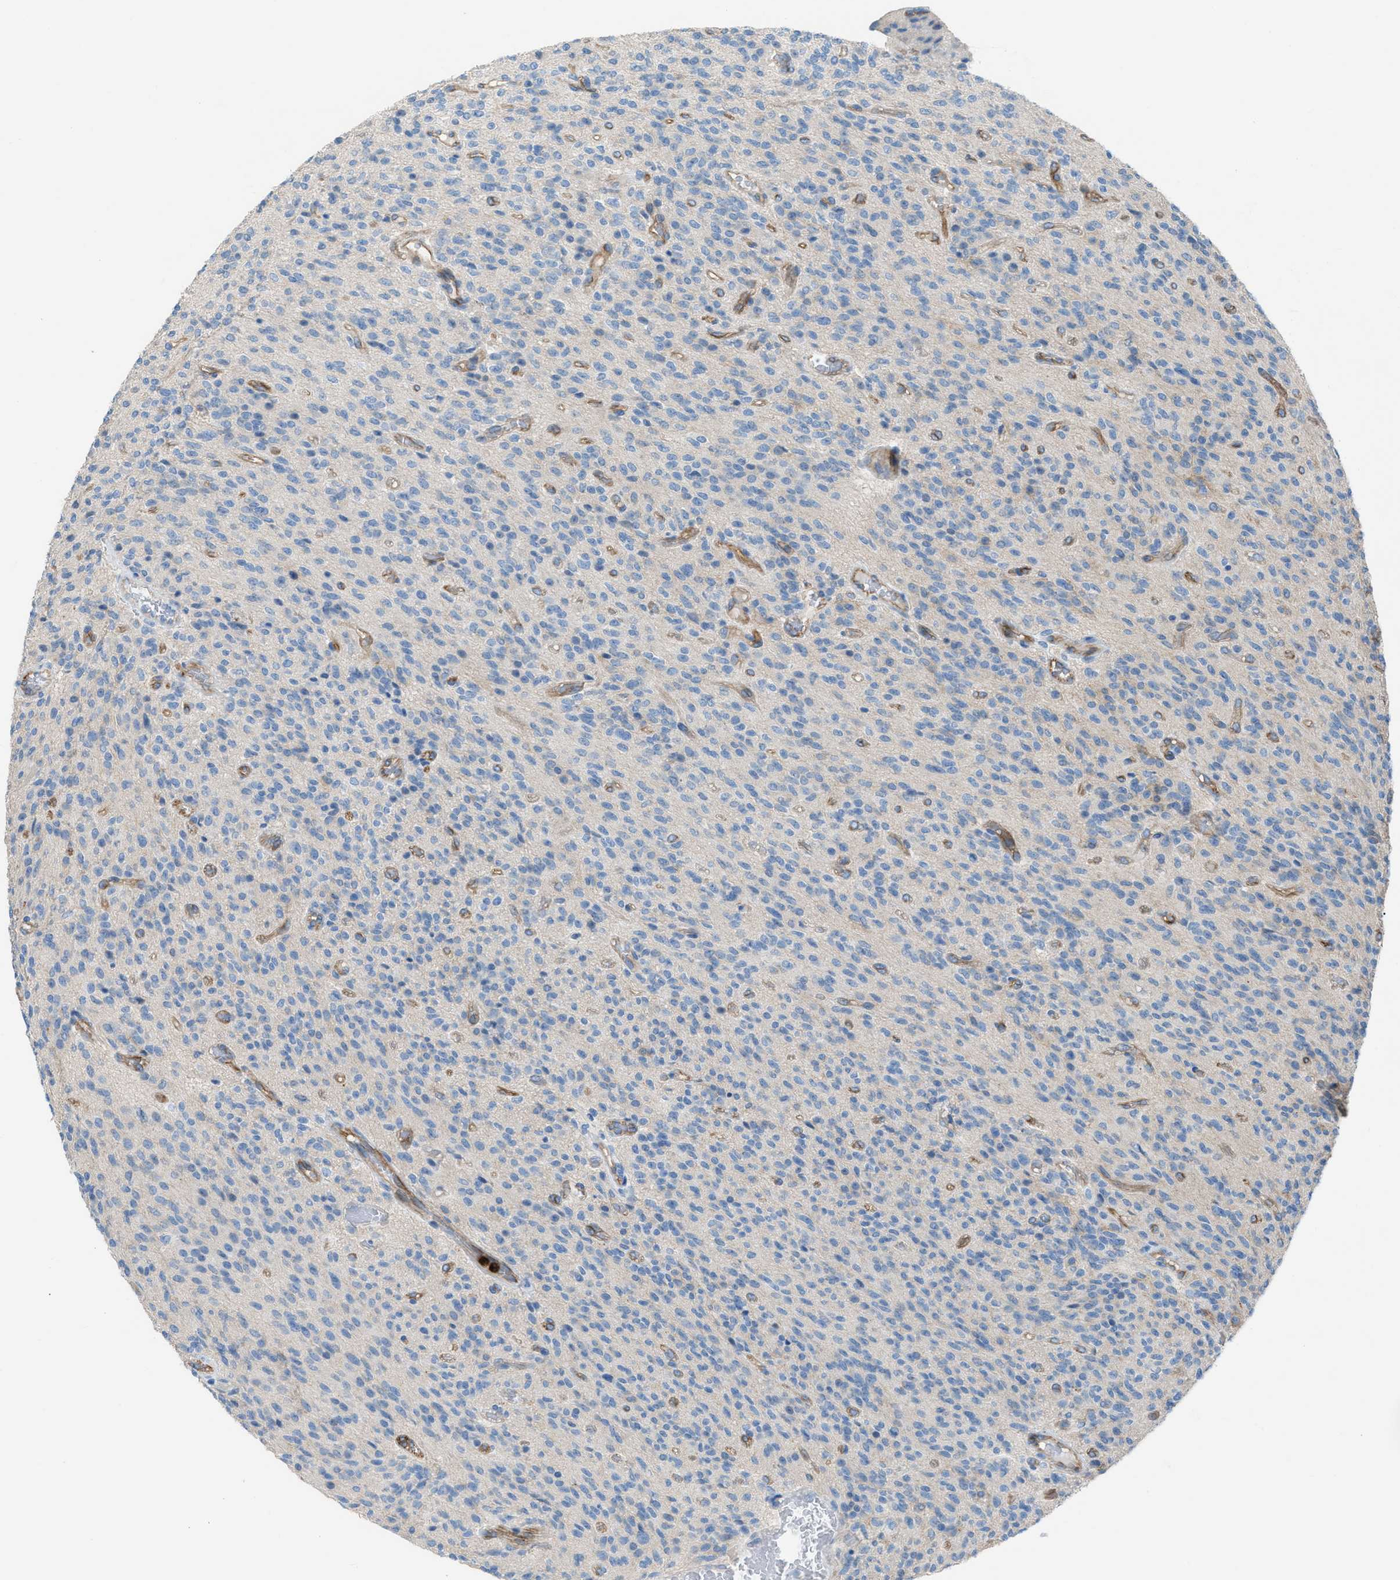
{"staining": {"intensity": "negative", "quantity": "none", "location": "none"}, "tissue": "glioma", "cell_type": "Tumor cells", "image_type": "cancer", "snomed": [{"axis": "morphology", "description": "Glioma, malignant, High grade"}, {"axis": "topography", "description": "Brain"}], "caption": "Glioma stained for a protein using immunohistochemistry displays no positivity tumor cells.", "gene": "DYSF", "patient": {"sex": "male", "age": 34}}